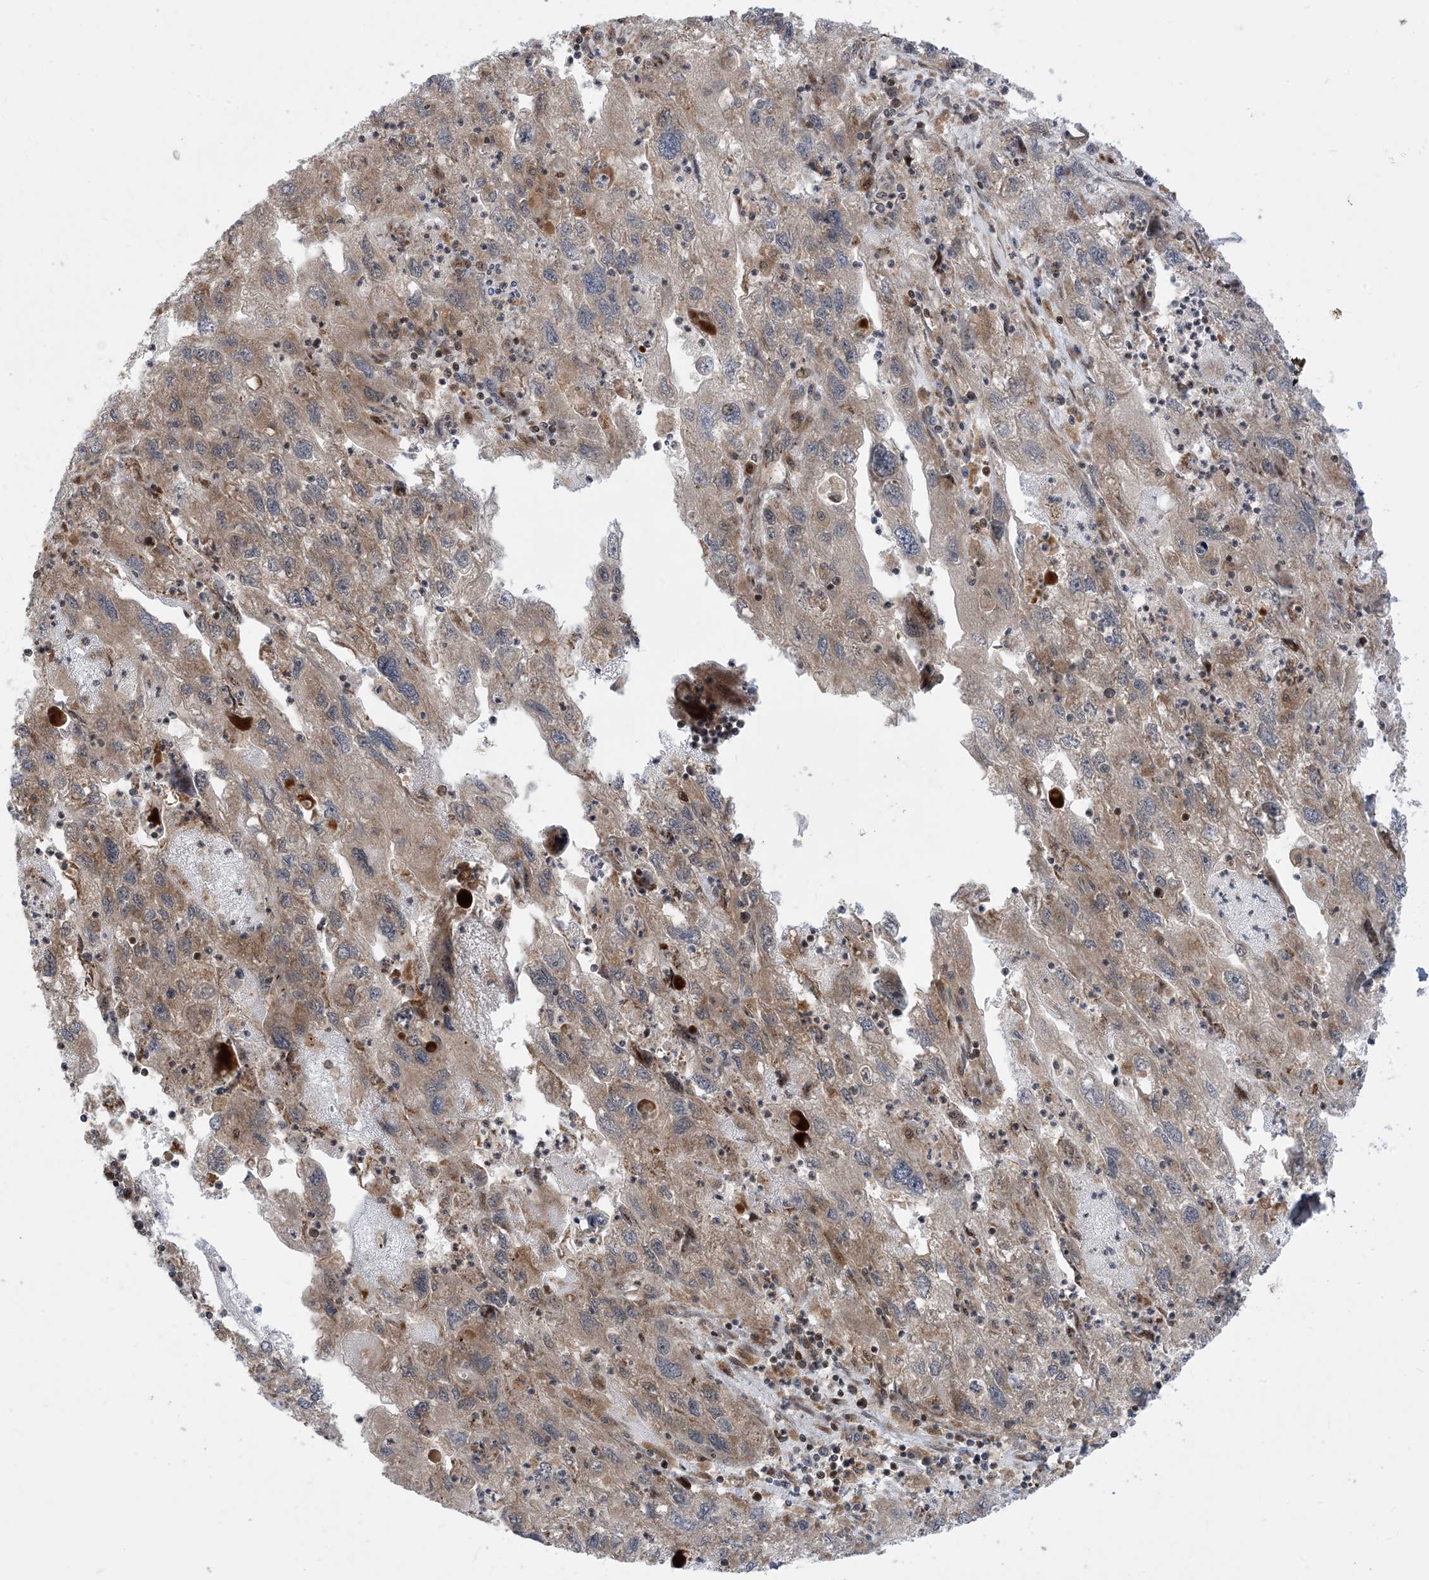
{"staining": {"intensity": "moderate", "quantity": "25%-75%", "location": "cytoplasmic/membranous"}, "tissue": "endometrial cancer", "cell_type": "Tumor cells", "image_type": "cancer", "snomed": [{"axis": "morphology", "description": "Adenocarcinoma, NOS"}, {"axis": "topography", "description": "Endometrium"}], "caption": "Endometrial adenocarcinoma tissue reveals moderate cytoplasmic/membranous expression in about 25%-75% of tumor cells Ihc stains the protein of interest in brown and the nuclei are stained blue.", "gene": "CASP4", "patient": {"sex": "female", "age": 49}}